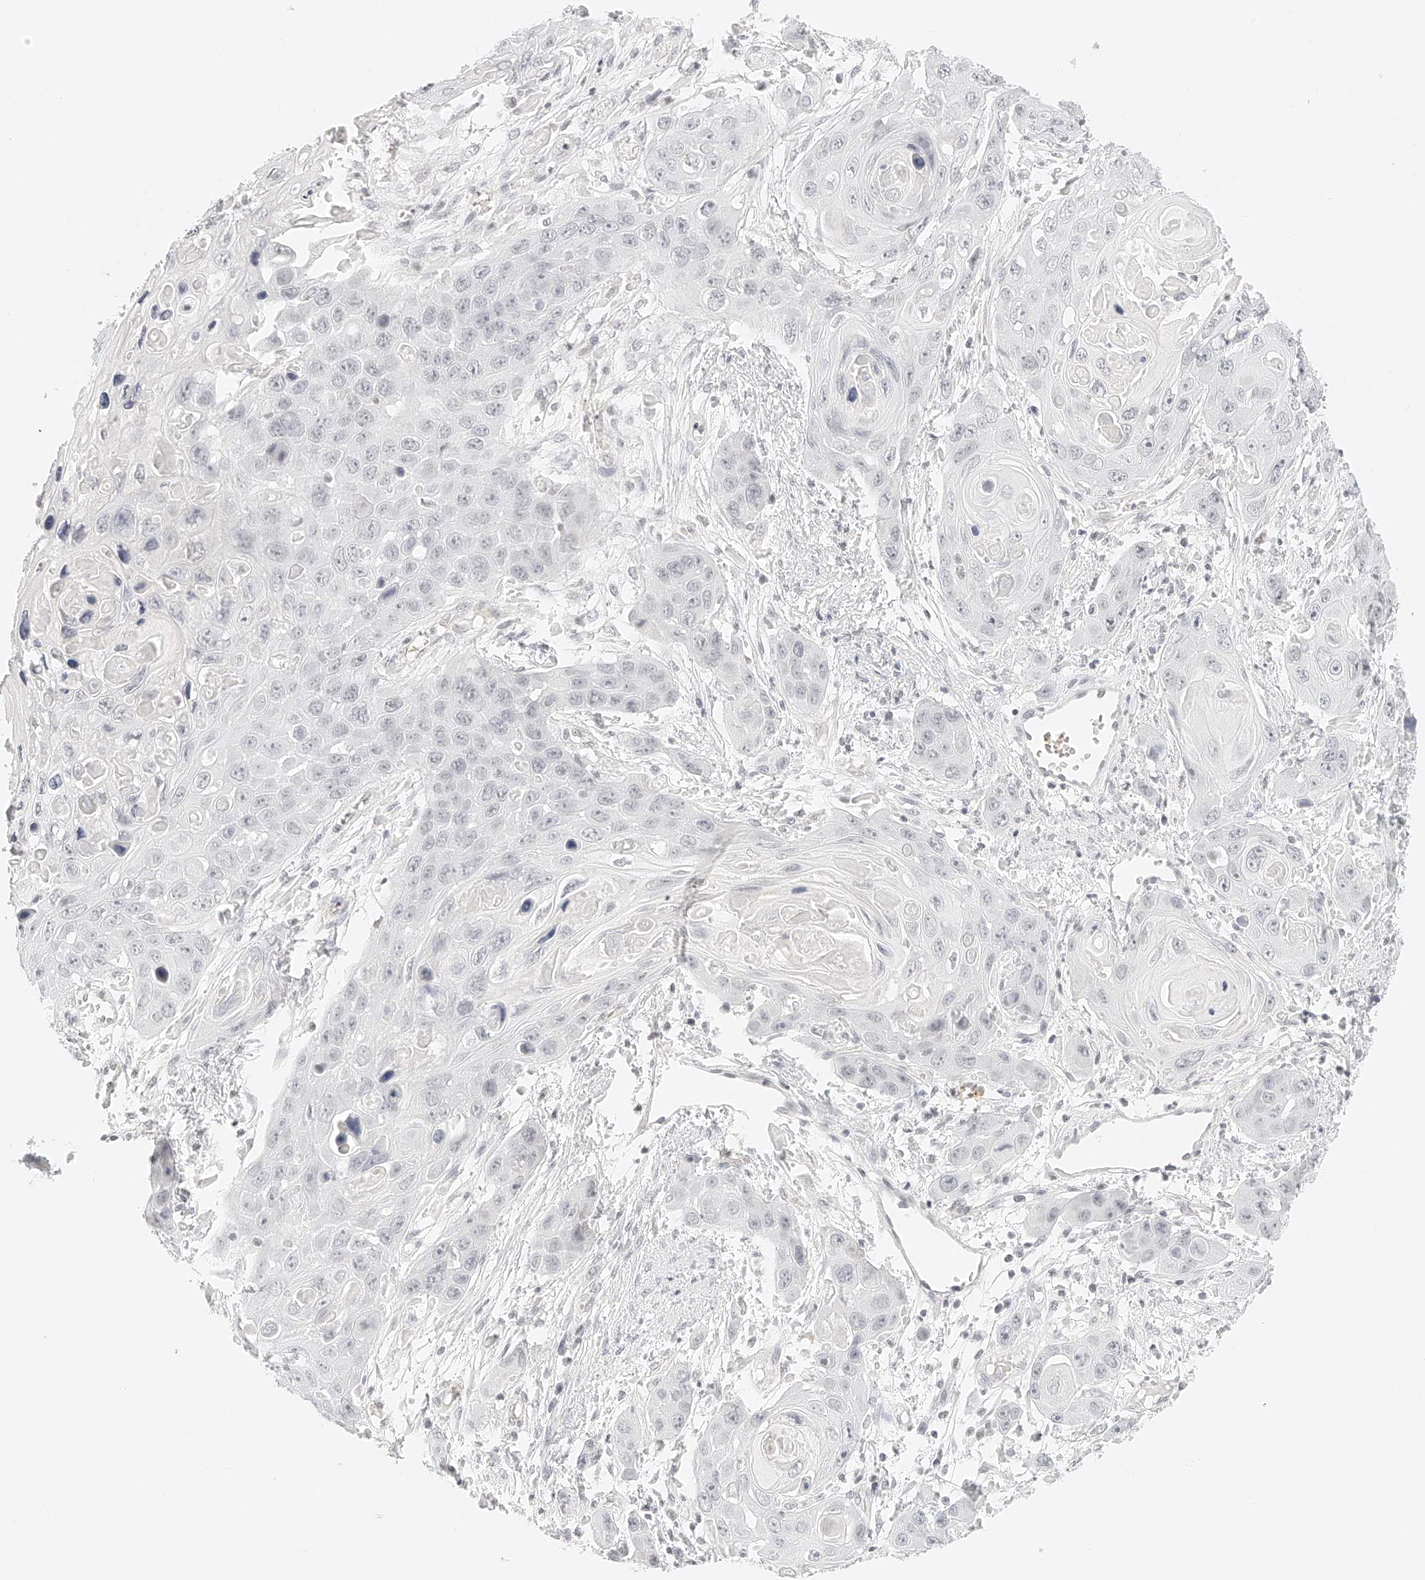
{"staining": {"intensity": "negative", "quantity": "none", "location": "none"}, "tissue": "skin cancer", "cell_type": "Tumor cells", "image_type": "cancer", "snomed": [{"axis": "morphology", "description": "Squamous cell carcinoma, NOS"}, {"axis": "topography", "description": "Skin"}], "caption": "Immunohistochemistry micrograph of neoplastic tissue: squamous cell carcinoma (skin) stained with DAB (3,3'-diaminobenzidine) reveals no significant protein positivity in tumor cells.", "gene": "ZFP69", "patient": {"sex": "male", "age": 55}}